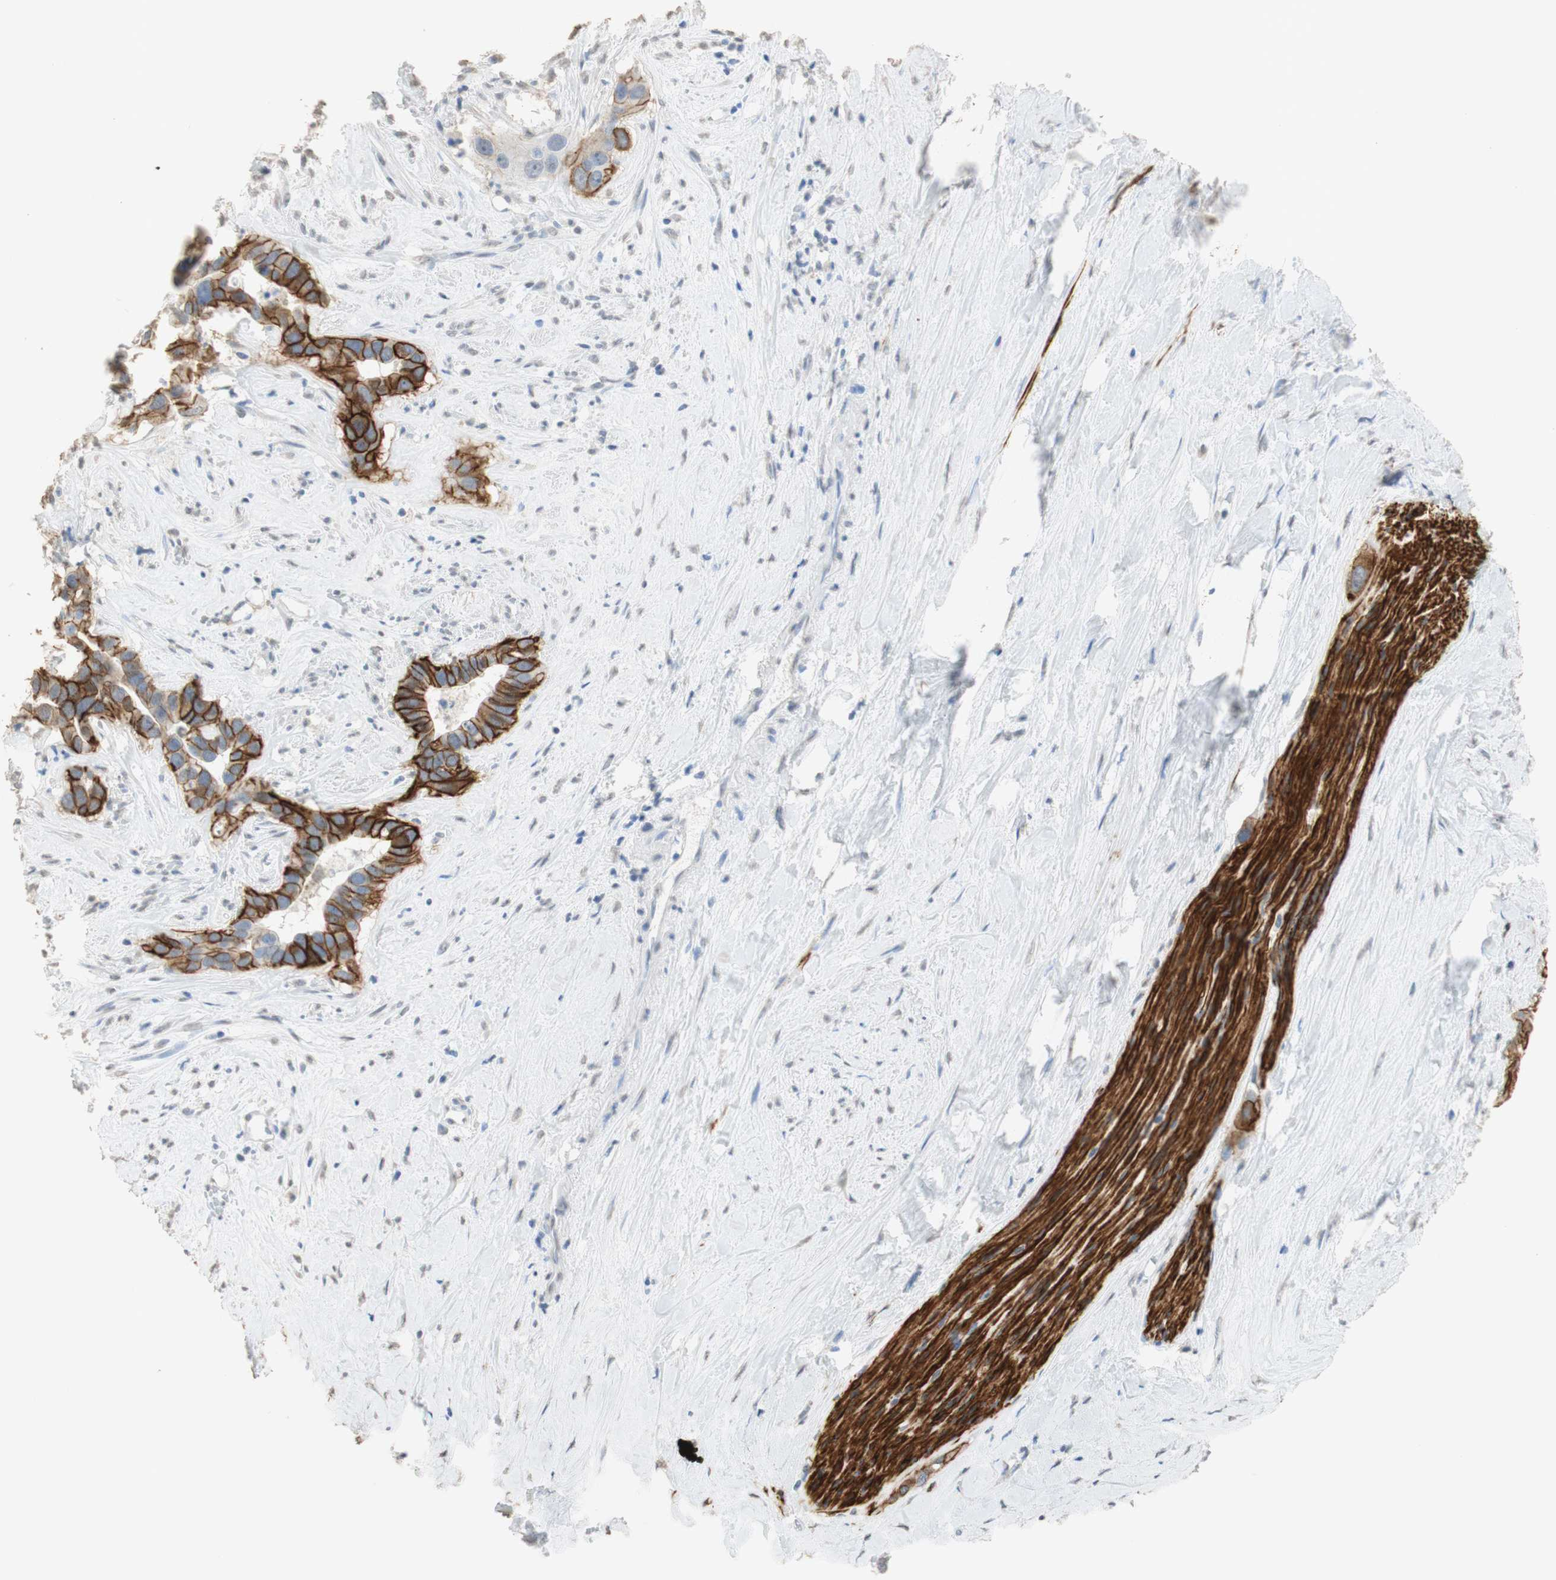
{"staining": {"intensity": "moderate", "quantity": "25%-75%", "location": "cytoplasmic/membranous"}, "tissue": "liver cancer", "cell_type": "Tumor cells", "image_type": "cancer", "snomed": [{"axis": "morphology", "description": "Cholangiocarcinoma"}, {"axis": "topography", "description": "Liver"}], "caption": "Immunohistochemical staining of human liver cancer (cholangiocarcinoma) demonstrates moderate cytoplasmic/membranous protein positivity in approximately 25%-75% of tumor cells. The staining was performed using DAB (3,3'-diaminobenzidine), with brown indicating positive protein expression. Nuclei are stained blue with hematoxylin.", "gene": "L1CAM", "patient": {"sex": "female", "age": 65}}